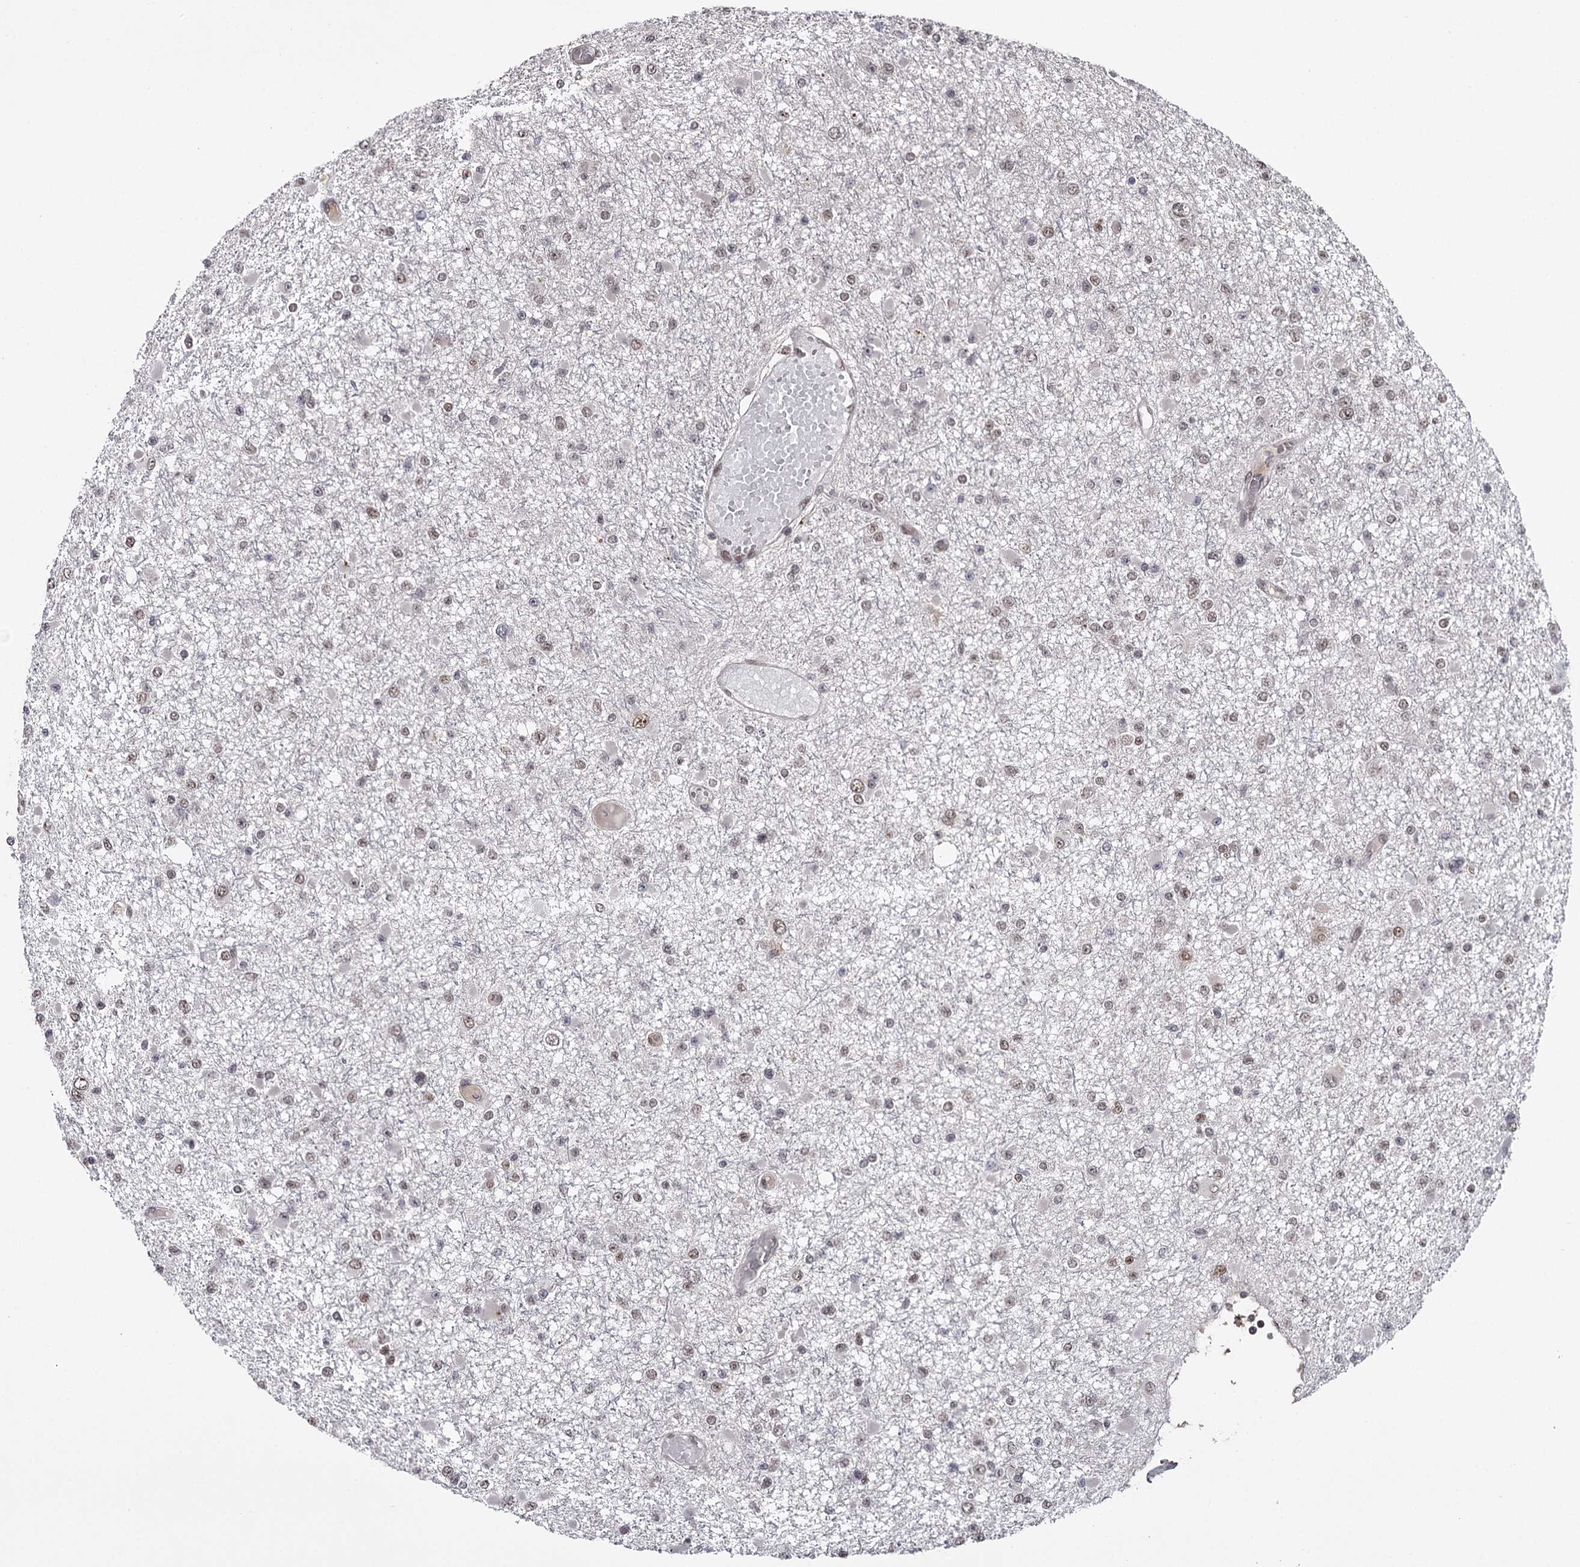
{"staining": {"intensity": "moderate", "quantity": "25%-75%", "location": "nuclear"}, "tissue": "glioma", "cell_type": "Tumor cells", "image_type": "cancer", "snomed": [{"axis": "morphology", "description": "Glioma, malignant, Low grade"}, {"axis": "topography", "description": "Brain"}], "caption": "Glioma stained for a protein reveals moderate nuclear positivity in tumor cells.", "gene": "TTC33", "patient": {"sex": "female", "age": 22}}